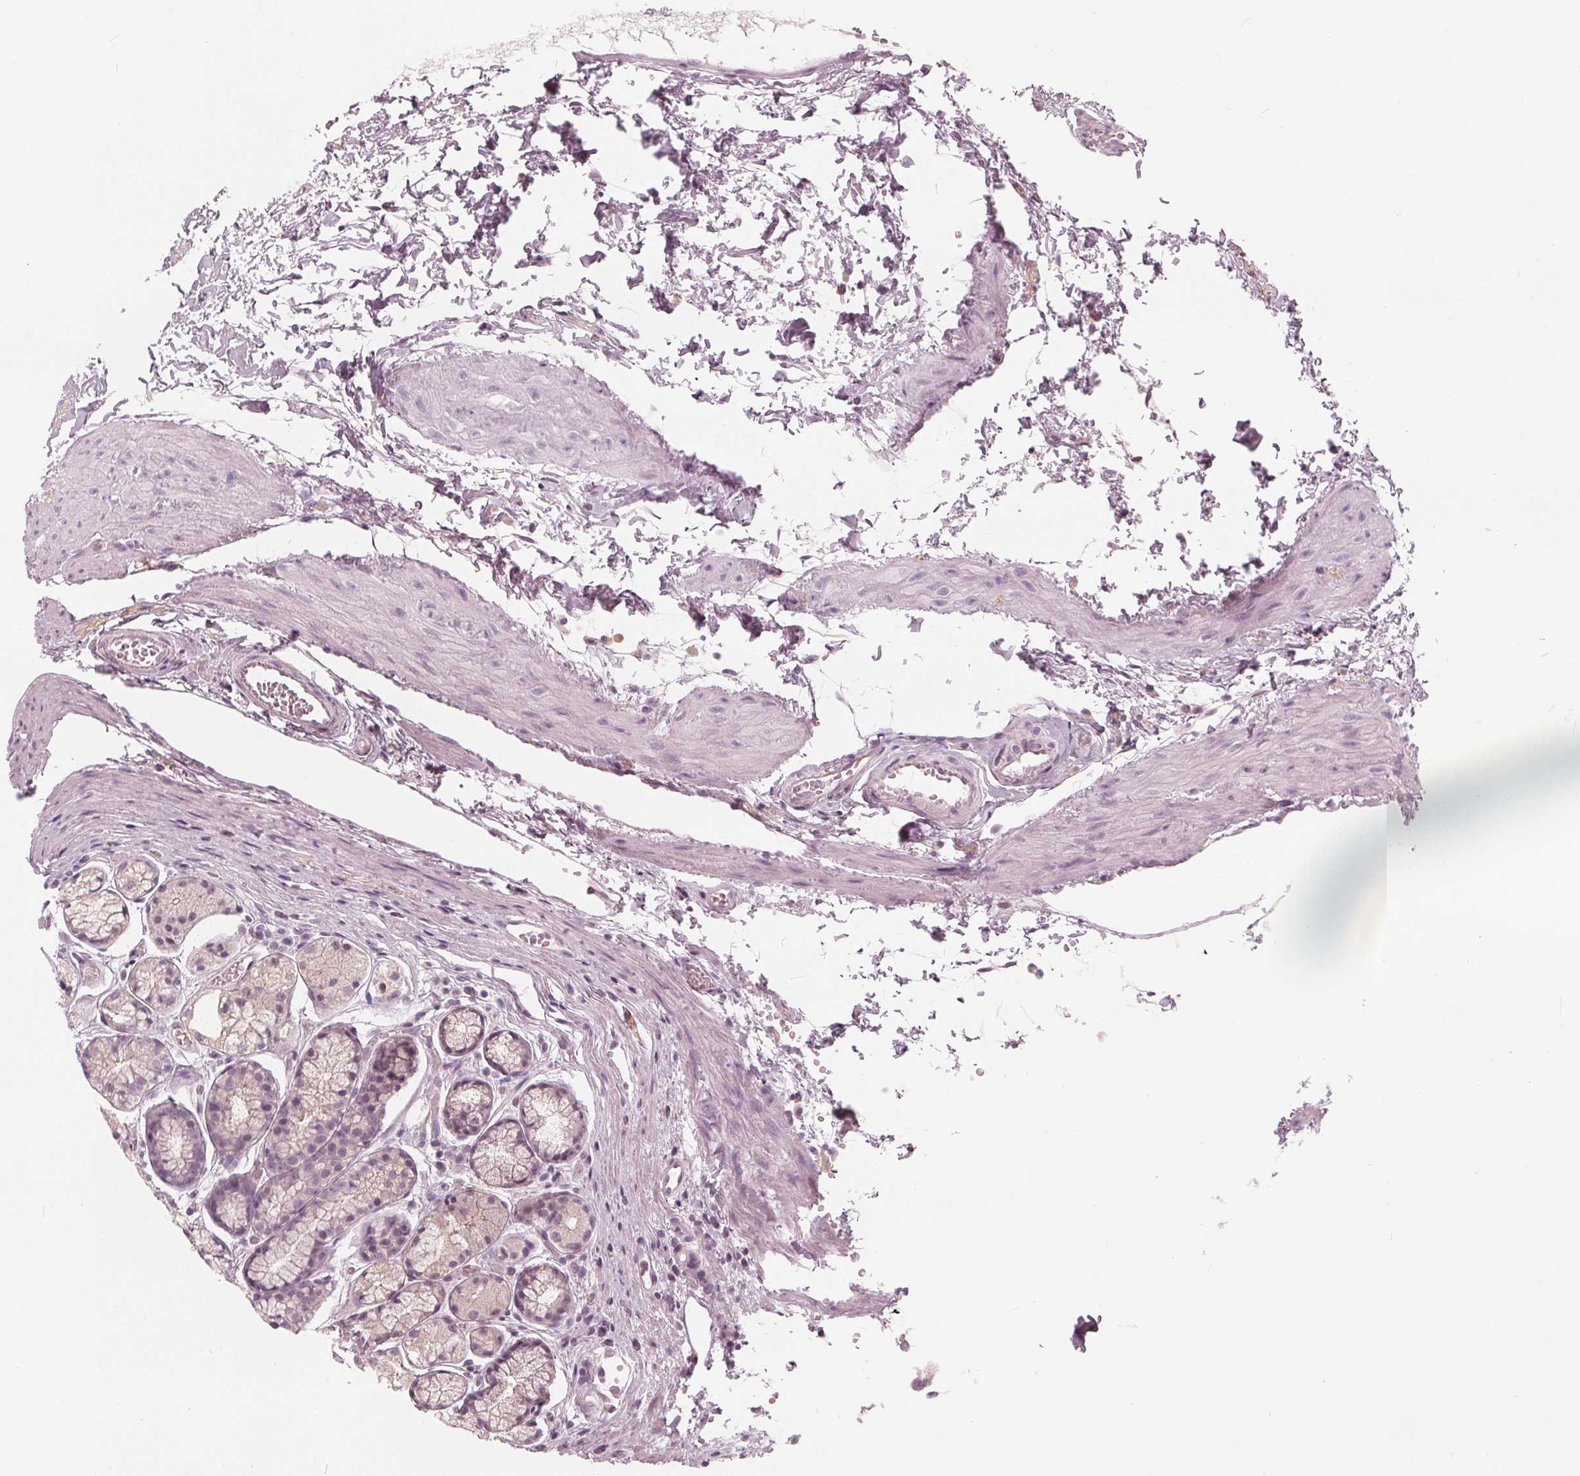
{"staining": {"intensity": "negative", "quantity": "none", "location": "none"}, "tissue": "stomach", "cell_type": "Glandular cells", "image_type": "normal", "snomed": [{"axis": "morphology", "description": "Normal tissue, NOS"}, {"axis": "topography", "description": "Smooth muscle"}, {"axis": "topography", "description": "Stomach"}], "caption": "An immunohistochemistry (IHC) photomicrograph of benign stomach is shown. There is no staining in glandular cells of stomach.", "gene": "SAT2", "patient": {"sex": "male", "age": 70}}